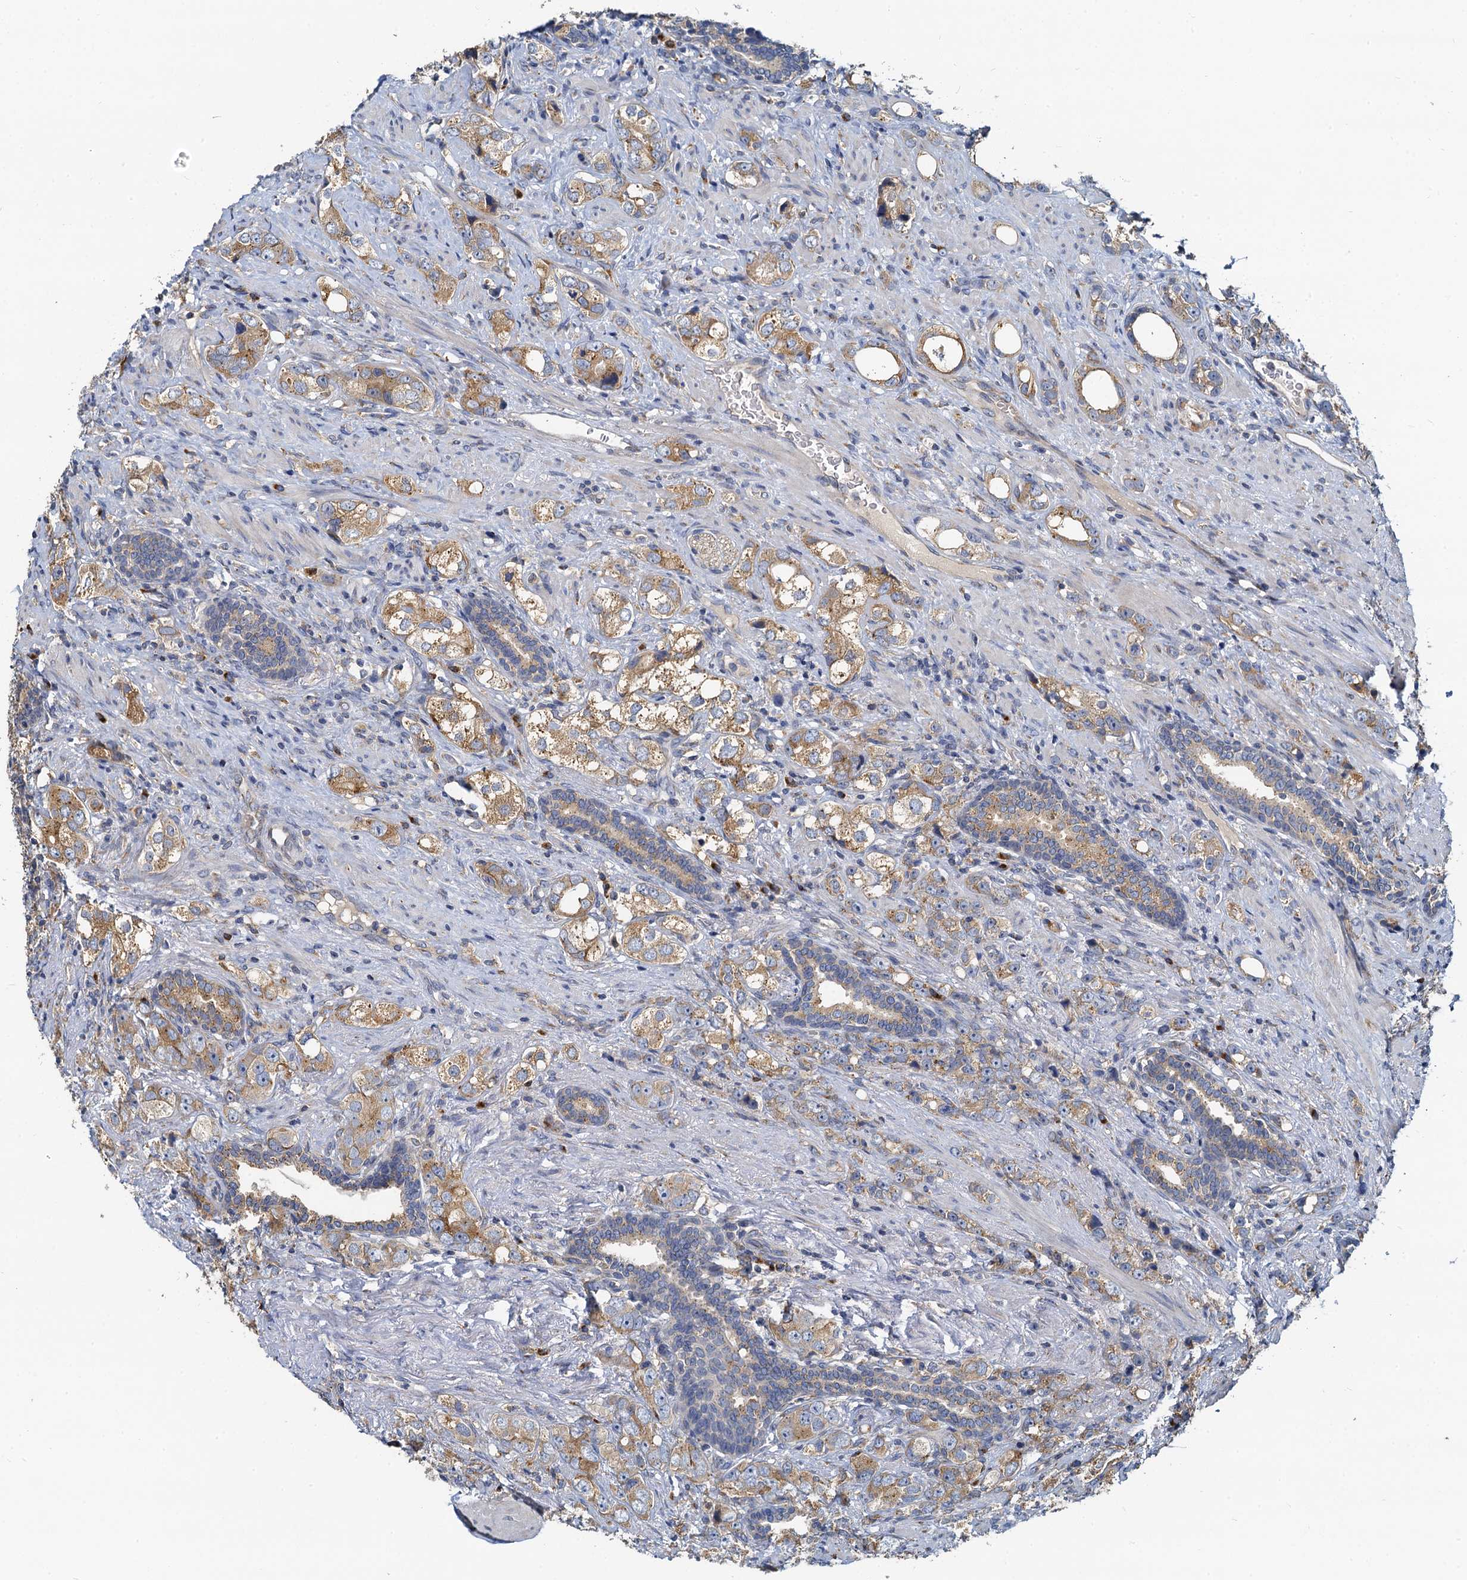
{"staining": {"intensity": "moderate", "quantity": ">75%", "location": "cytoplasmic/membranous"}, "tissue": "prostate cancer", "cell_type": "Tumor cells", "image_type": "cancer", "snomed": [{"axis": "morphology", "description": "Adenocarcinoma, High grade"}, {"axis": "topography", "description": "Prostate"}], "caption": "Immunohistochemistry of human prostate cancer (high-grade adenocarcinoma) displays medium levels of moderate cytoplasmic/membranous staining in about >75% of tumor cells.", "gene": "NKAPD1", "patient": {"sex": "male", "age": 63}}